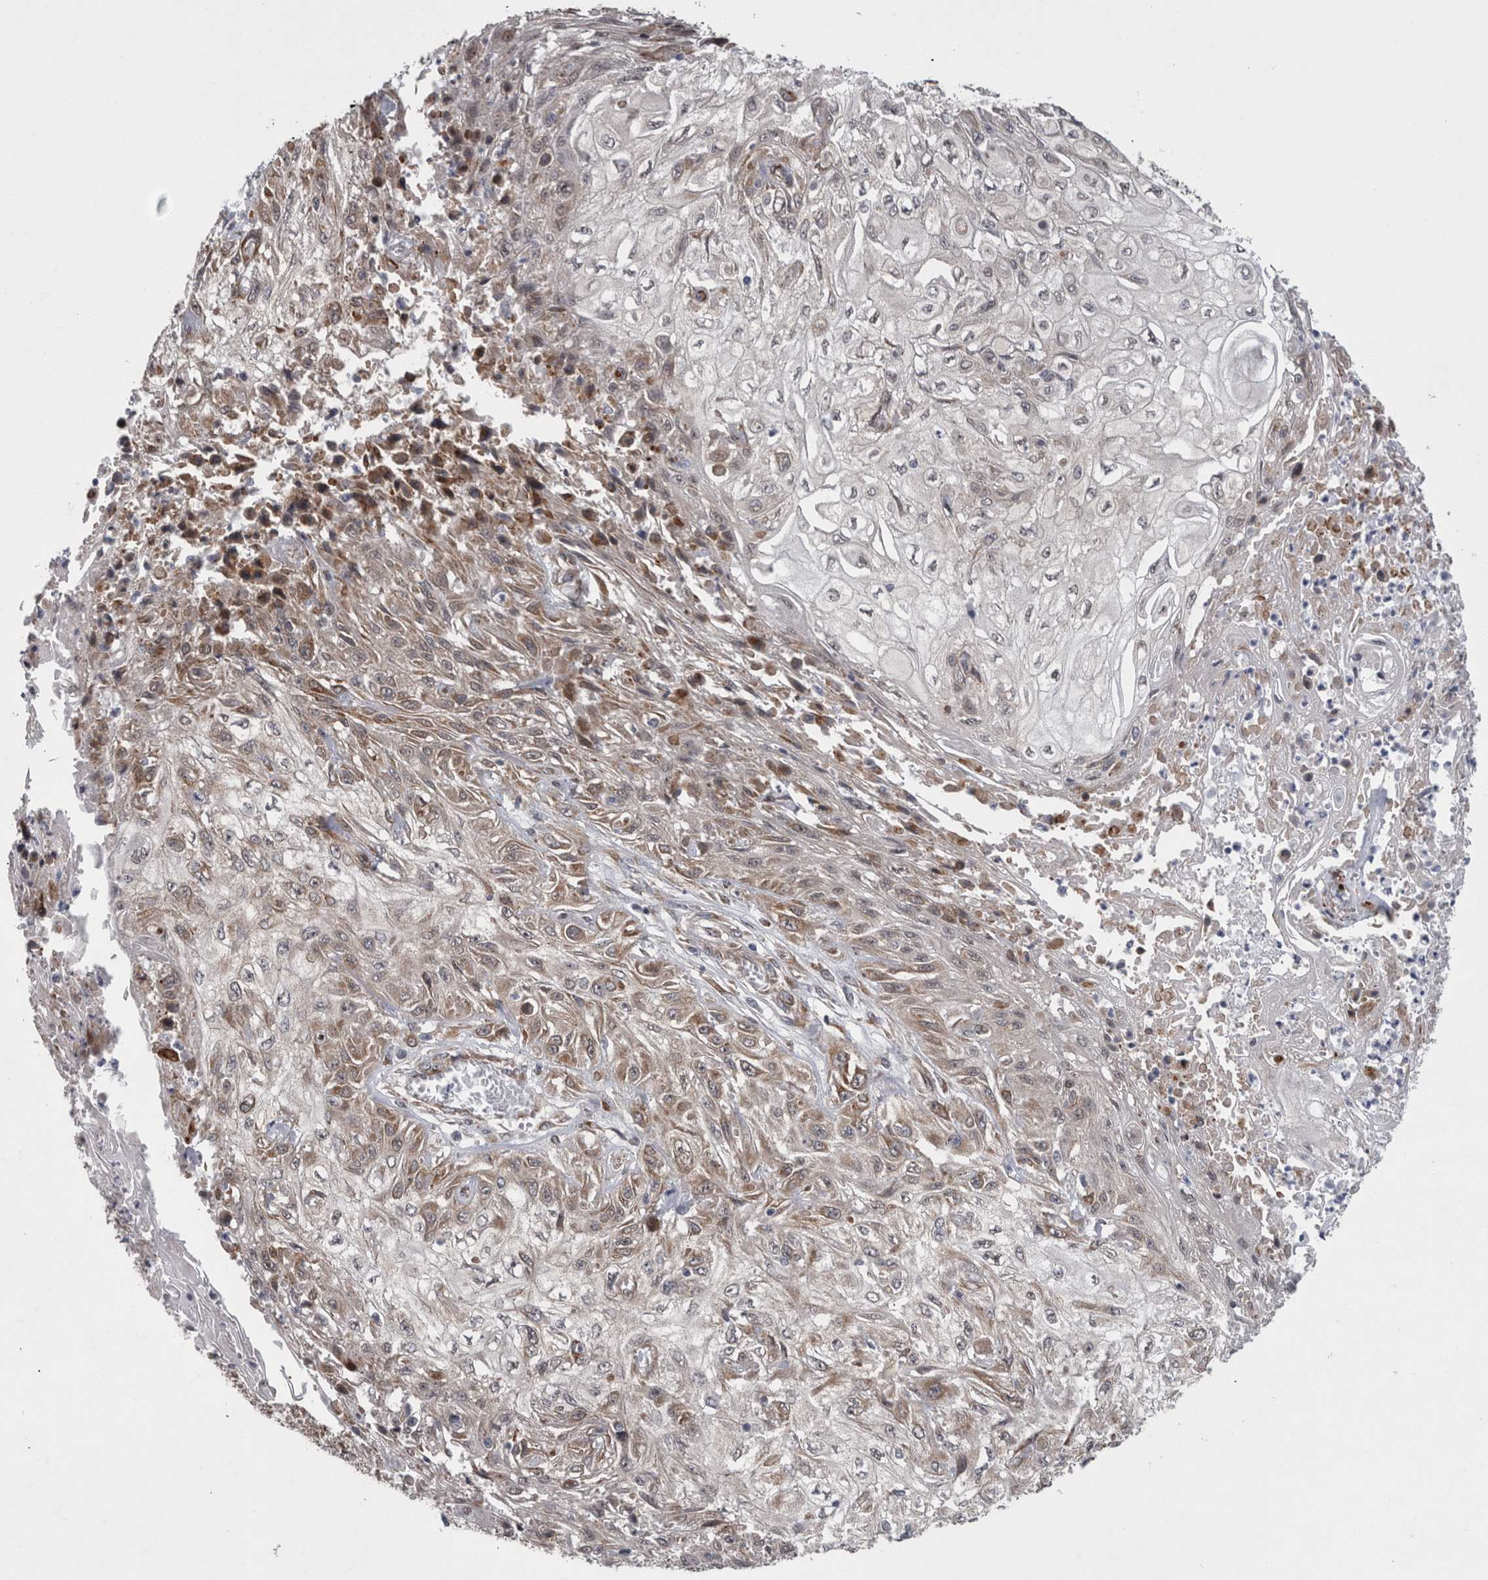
{"staining": {"intensity": "weak", "quantity": "25%-75%", "location": "cytoplasmic/membranous"}, "tissue": "skin cancer", "cell_type": "Tumor cells", "image_type": "cancer", "snomed": [{"axis": "morphology", "description": "Squamous cell carcinoma, NOS"}, {"axis": "morphology", "description": "Squamous cell carcinoma, metastatic, NOS"}, {"axis": "topography", "description": "Skin"}, {"axis": "topography", "description": "Lymph node"}], "caption": "The micrograph displays immunohistochemical staining of skin cancer (metastatic squamous cell carcinoma). There is weak cytoplasmic/membranous expression is seen in about 25%-75% of tumor cells. Immunohistochemistry stains the protein in brown and the nuclei are stained blue.", "gene": "DDX6", "patient": {"sex": "male", "age": 75}}